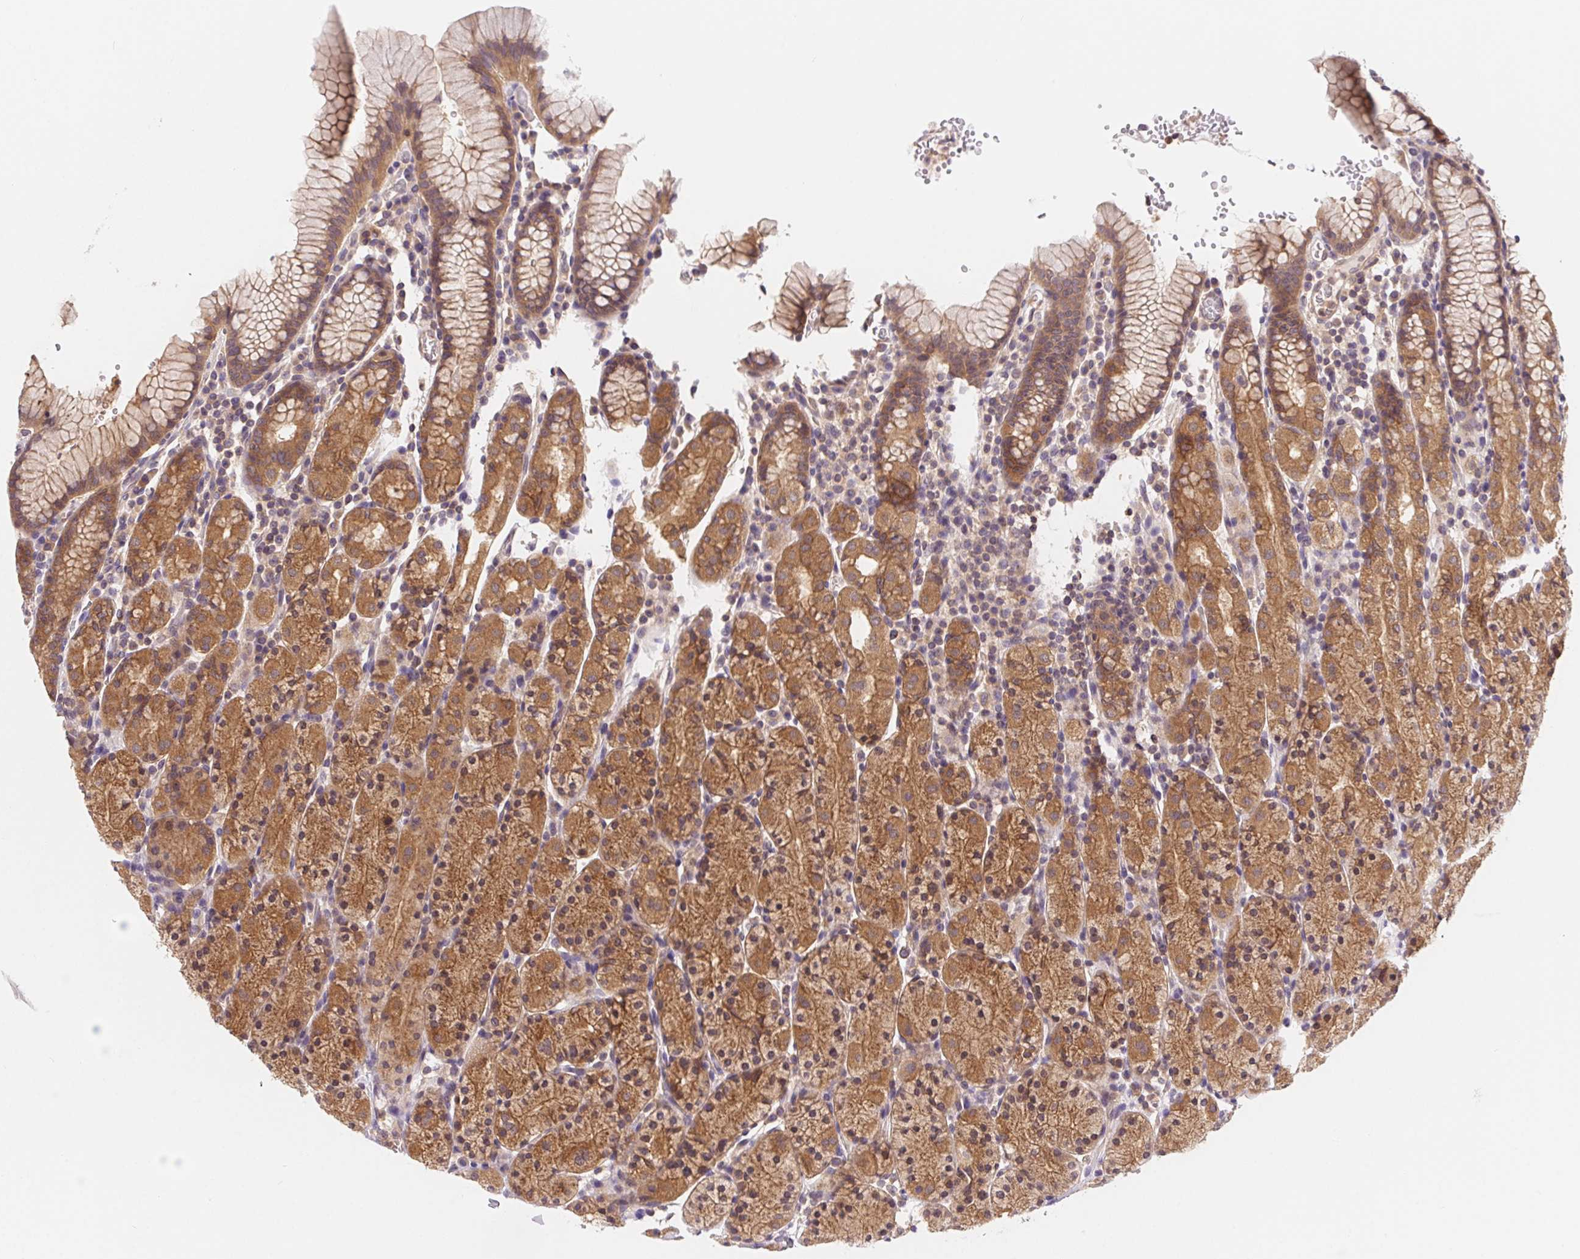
{"staining": {"intensity": "moderate", "quantity": ">75%", "location": "cytoplasmic/membranous"}, "tissue": "stomach", "cell_type": "Glandular cells", "image_type": "normal", "snomed": [{"axis": "morphology", "description": "Normal tissue, NOS"}, {"axis": "topography", "description": "Stomach, upper"}, {"axis": "topography", "description": "Stomach"}], "caption": "Normal stomach was stained to show a protein in brown. There is medium levels of moderate cytoplasmic/membranous positivity in about >75% of glandular cells. The staining is performed using DAB (3,3'-diaminobenzidine) brown chromogen to label protein expression. The nuclei are counter-stained blue using hematoxylin.", "gene": "PRKAA1", "patient": {"sex": "male", "age": 62}}